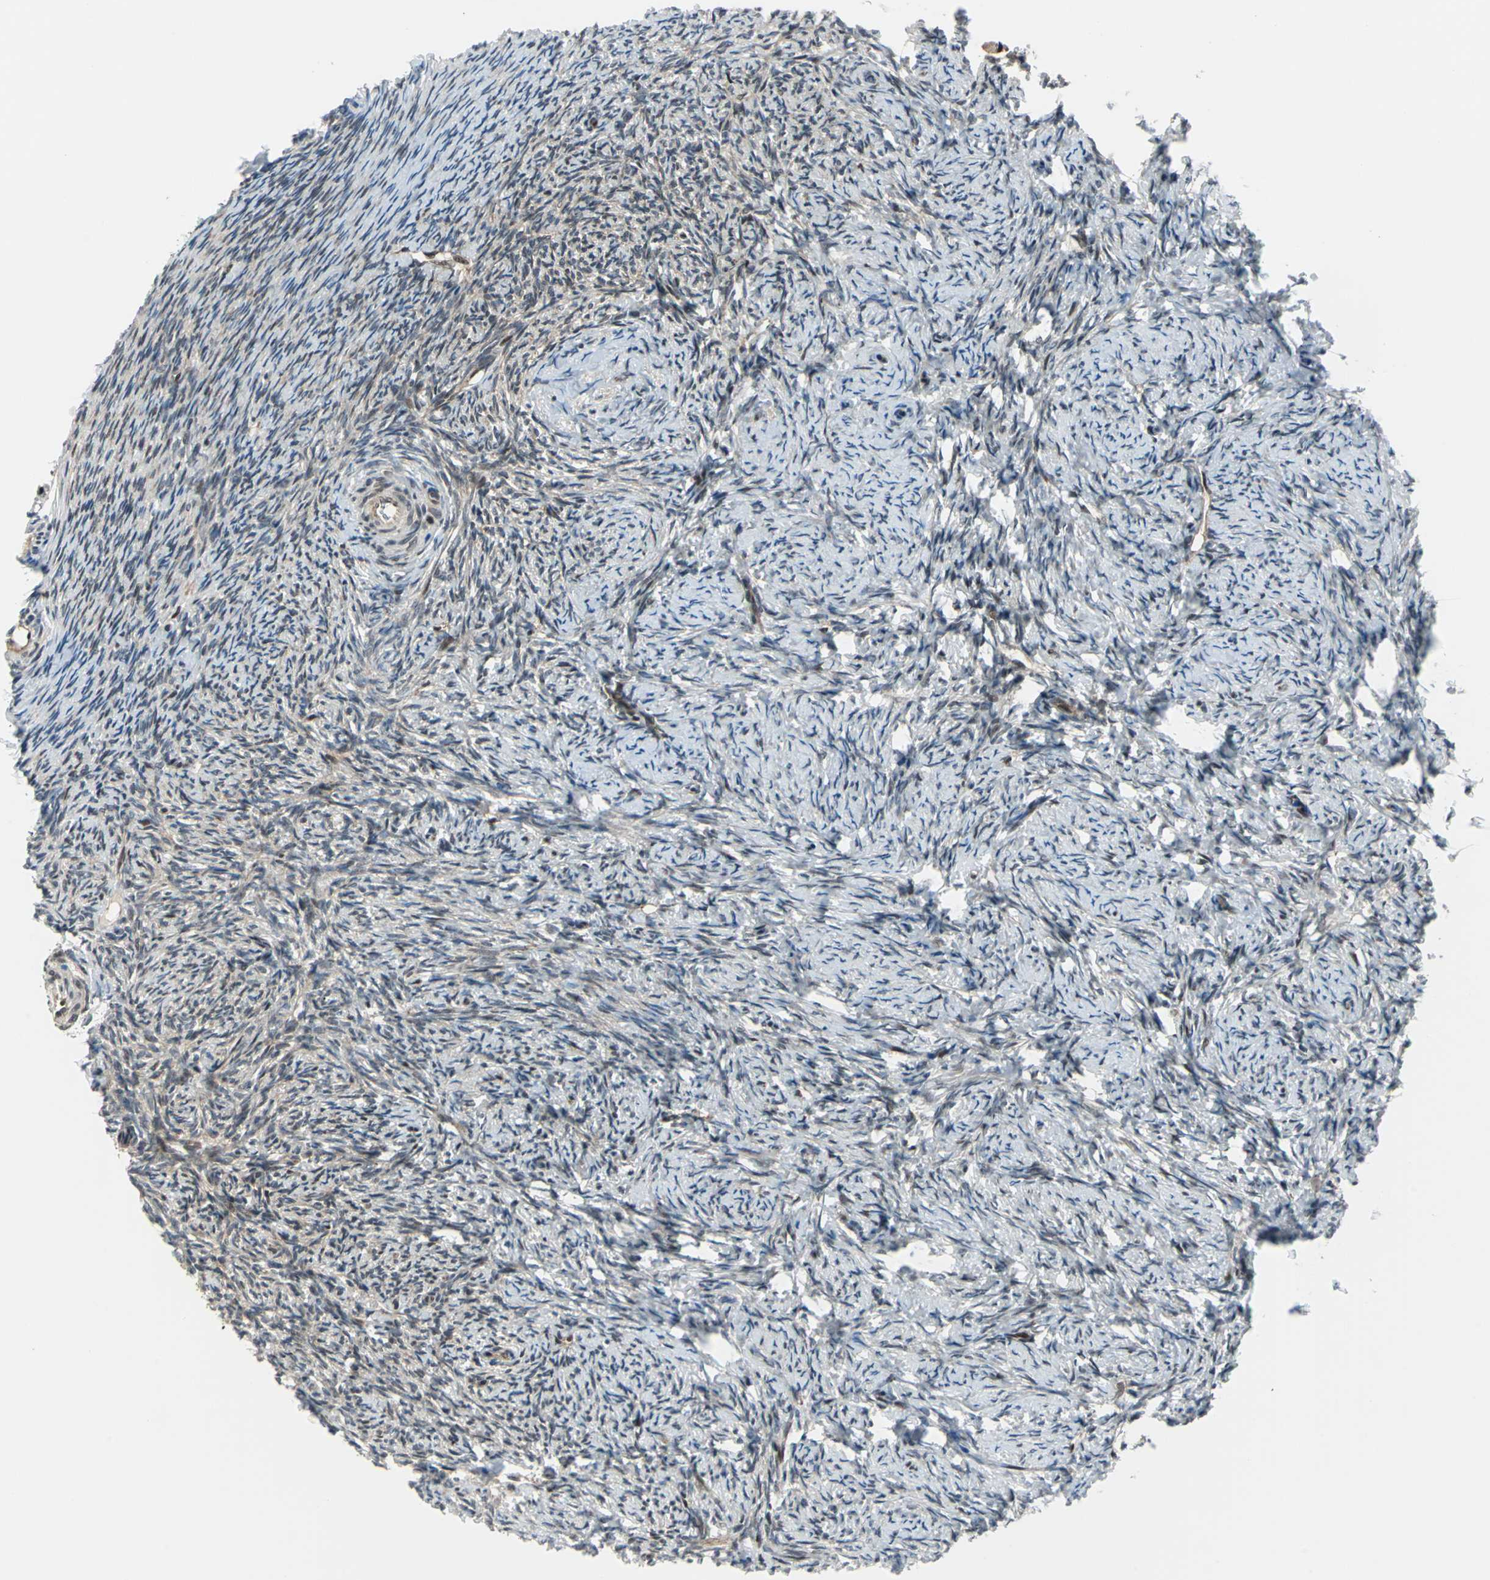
{"staining": {"intensity": "moderate", "quantity": "25%-75%", "location": "cytoplasmic/membranous,nuclear"}, "tissue": "ovary", "cell_type": "Follicle cells", "image_type": "normal", "snomed": [{"axis": "morphology", "description": "Normal tissue, NOS"}, {"axis": "topography", "description": "Ovary"}], "caption": "IHC of benign human ovary reveals medium levels of moderate cytoplasmic/membranous,nuclear staining in about 25%-75% of follicle cells.", "gene": "POLR3K", "patient": {"sex": "female", "age": 60}}